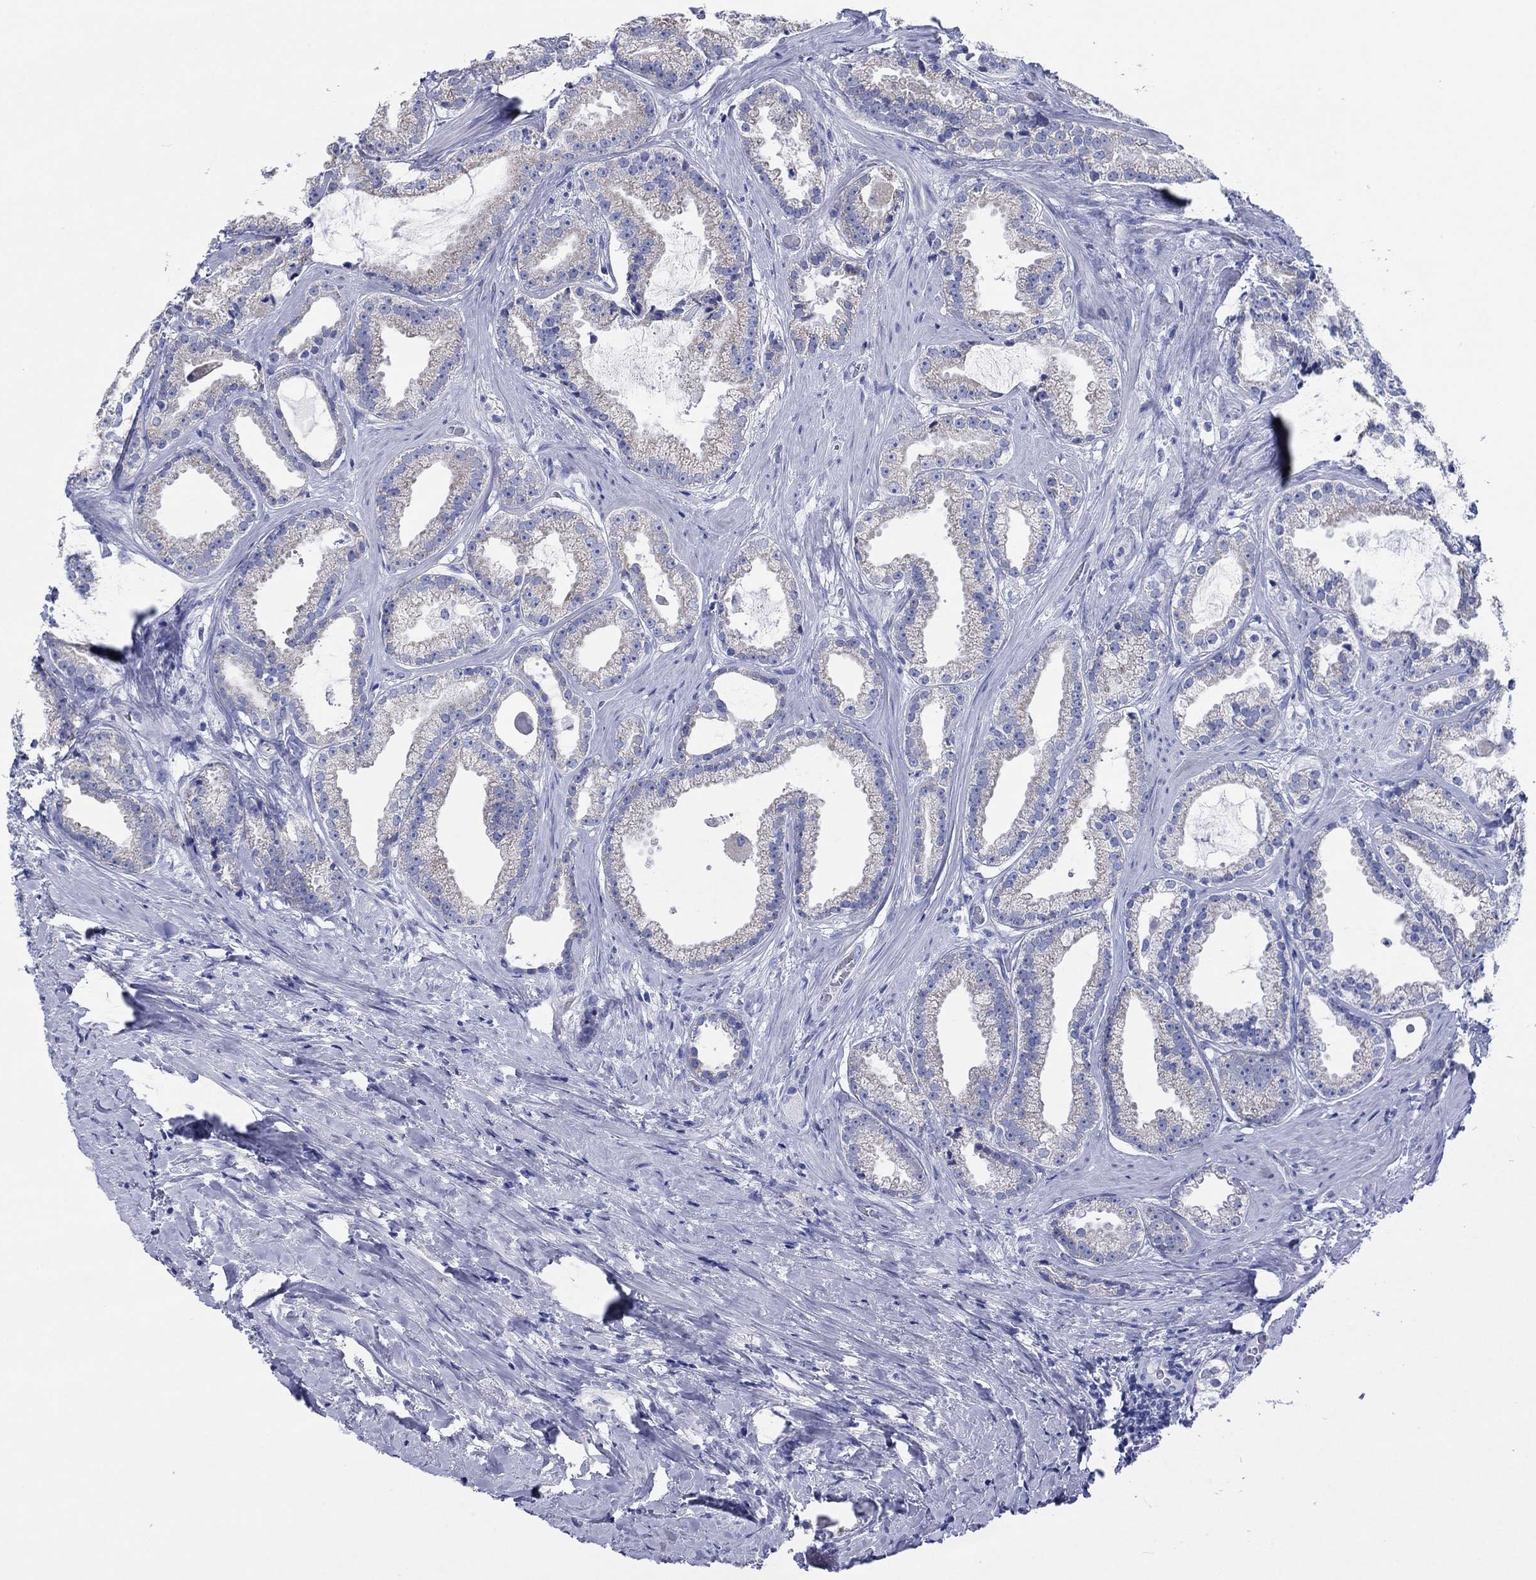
{"staining": {"intensity": "strong", "quantity": "<25%", "location": "cytoplasmic/membranous"}, "tissue": "prostate cancer", "cell_type": "Tumor cells", "image_type": "cancer", "snomed": [{"axis": "morphology", "description": "Adenocarcinoma, NOS"}, {"axis": "morphology", "description": "Adenocarcinoma, High grade"}, {"axis": "topography", "description": "Prostate"}], "caption": "A brown stain labels strong cytoplasmic/membranous positivity of a protein in human adenocarcinoma (prostate) tumor cells.", "gene": "HCRT", "patient": {"sex": "male", "age": 64}}